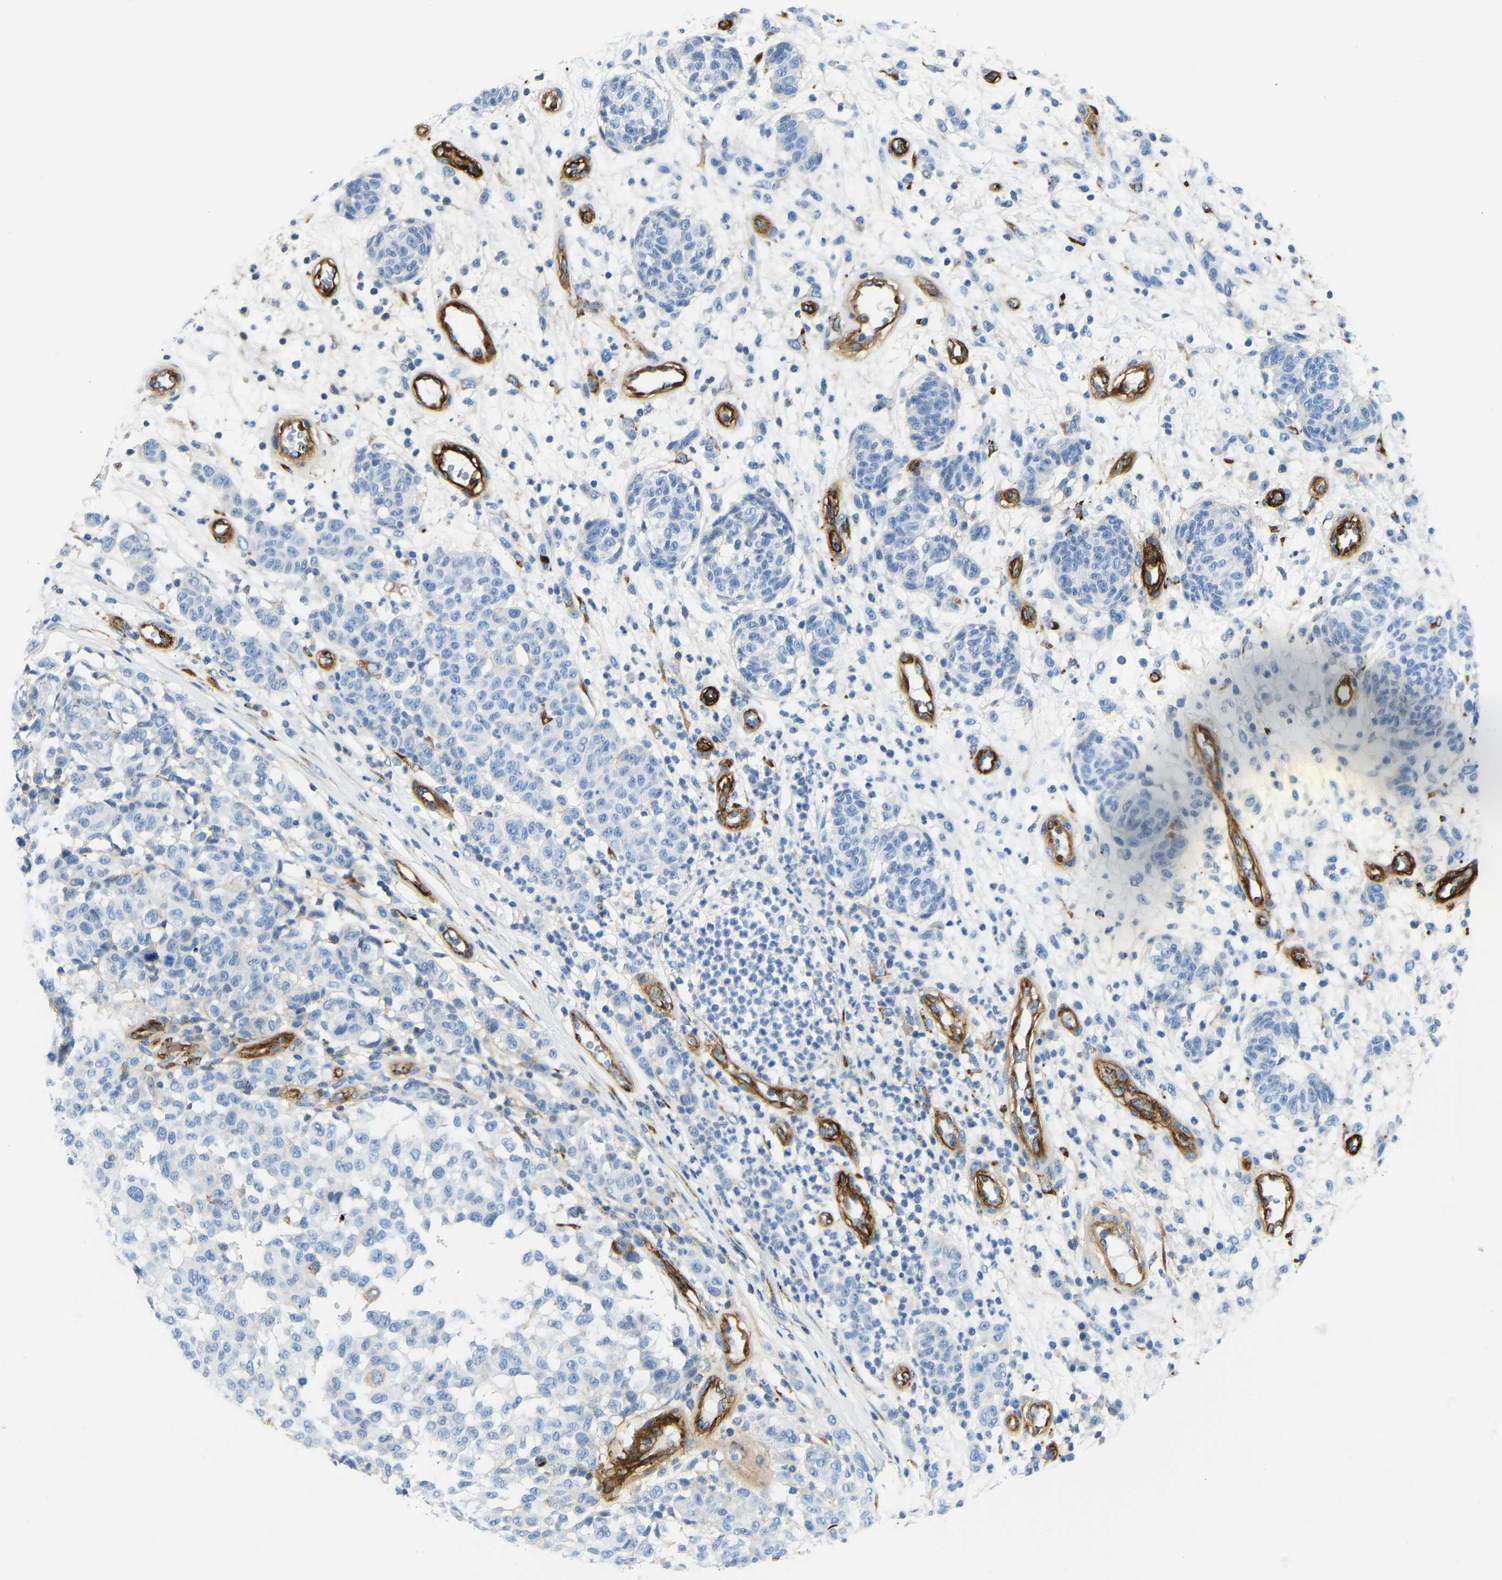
{"staining": {"intensity": "negative", "quantity": "none", "location": "none"}, "tissue": "melanoma", "cell_type": "Tumor cells", "image_type": "cancer", "snomed": [{"axis": "morphology", "description": "Malignant melanoma, NOS"}, {"axis": "topography", "description": "Skin"}], "caption": "The photomicrograph shows no staining of tumor cells in malignant melanoma.", "gene": "COL15A1", "patient": {"sex": "male", "age": 59}}